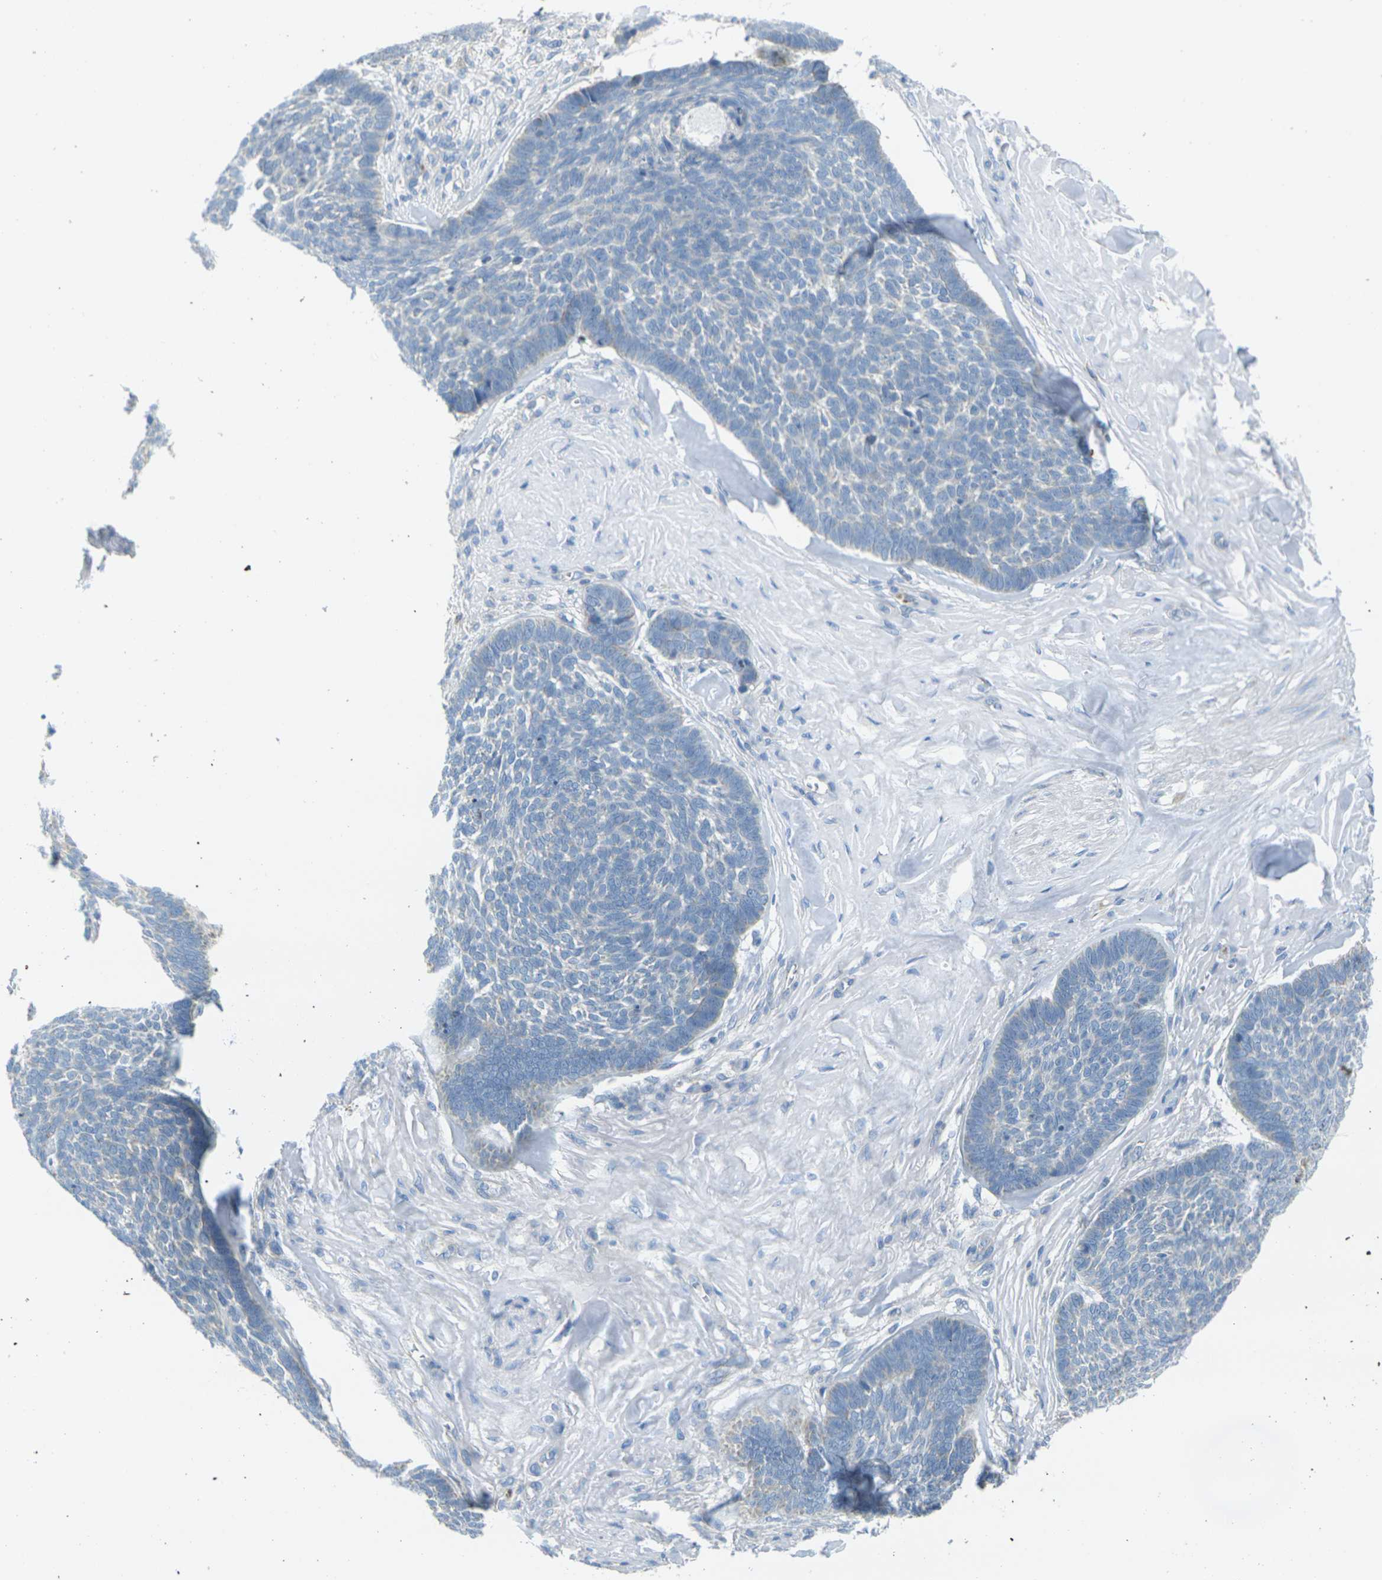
{"staining": {"intensity": "negative", "quantity": "none", "location": "none"}, "tissue": "skin cancer", "cell_type": "Tumor cells", "image_type": "cancer", "snomed": [{"axis": "morphology", "description": "Basal cell carcinoma"}, {"axis": "topography", "description": "Skin"}], "caption": "A high-resolution micrograph shows IHC staining of skin cancer (basal cell carcinoma), which exhibits no significant positivity in tumor cells.", "gene": "PARD6B", "patient": {"sex": "male", "age": 84}}